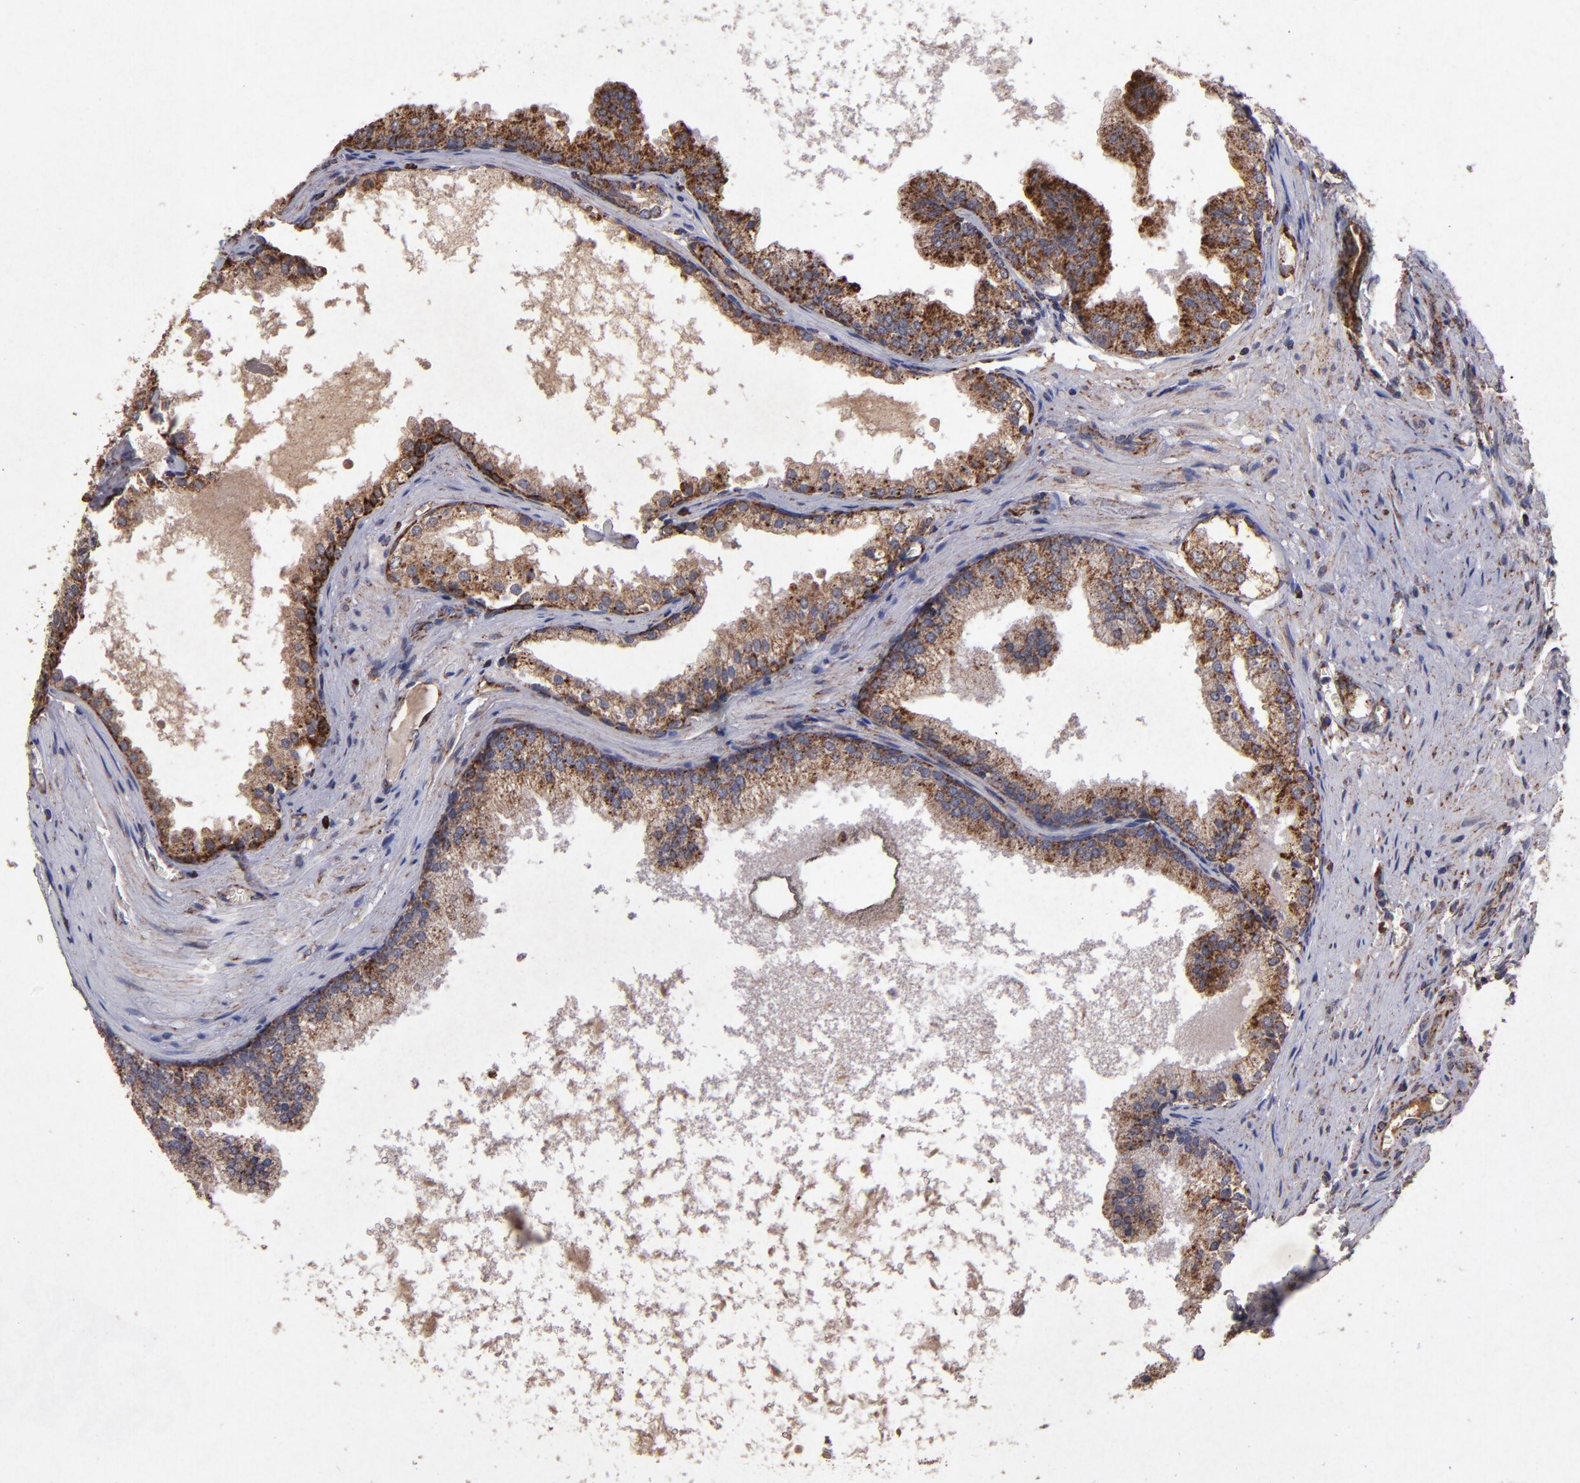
{"staining": {"intensity": "moderate", "quantity": ">75%", "location": "cytoplasmic/membranous"}, "tissue": "prostate cancer", "cell_type": "Tumor cells", "image_type": "cancer", "snomed": [{"axis": "morphology", "description": "Adenocarcinoma, Medium grade"}, {"axis": "topography", "description": "Prostate"}], "caption": "Immunohistochemistry (IHC) of medium-grade adenocarcinoma (prostate) displays medium levels of moderate cytoplasmic/membranous expression in about >75% of tumor cells. (Stains: DAB in brown, nuclei in blue, Microscopy: brightfield microscopy at high magnification).", "gene": "TIMM9", "patient": {"sex": "male", "age": 64}}